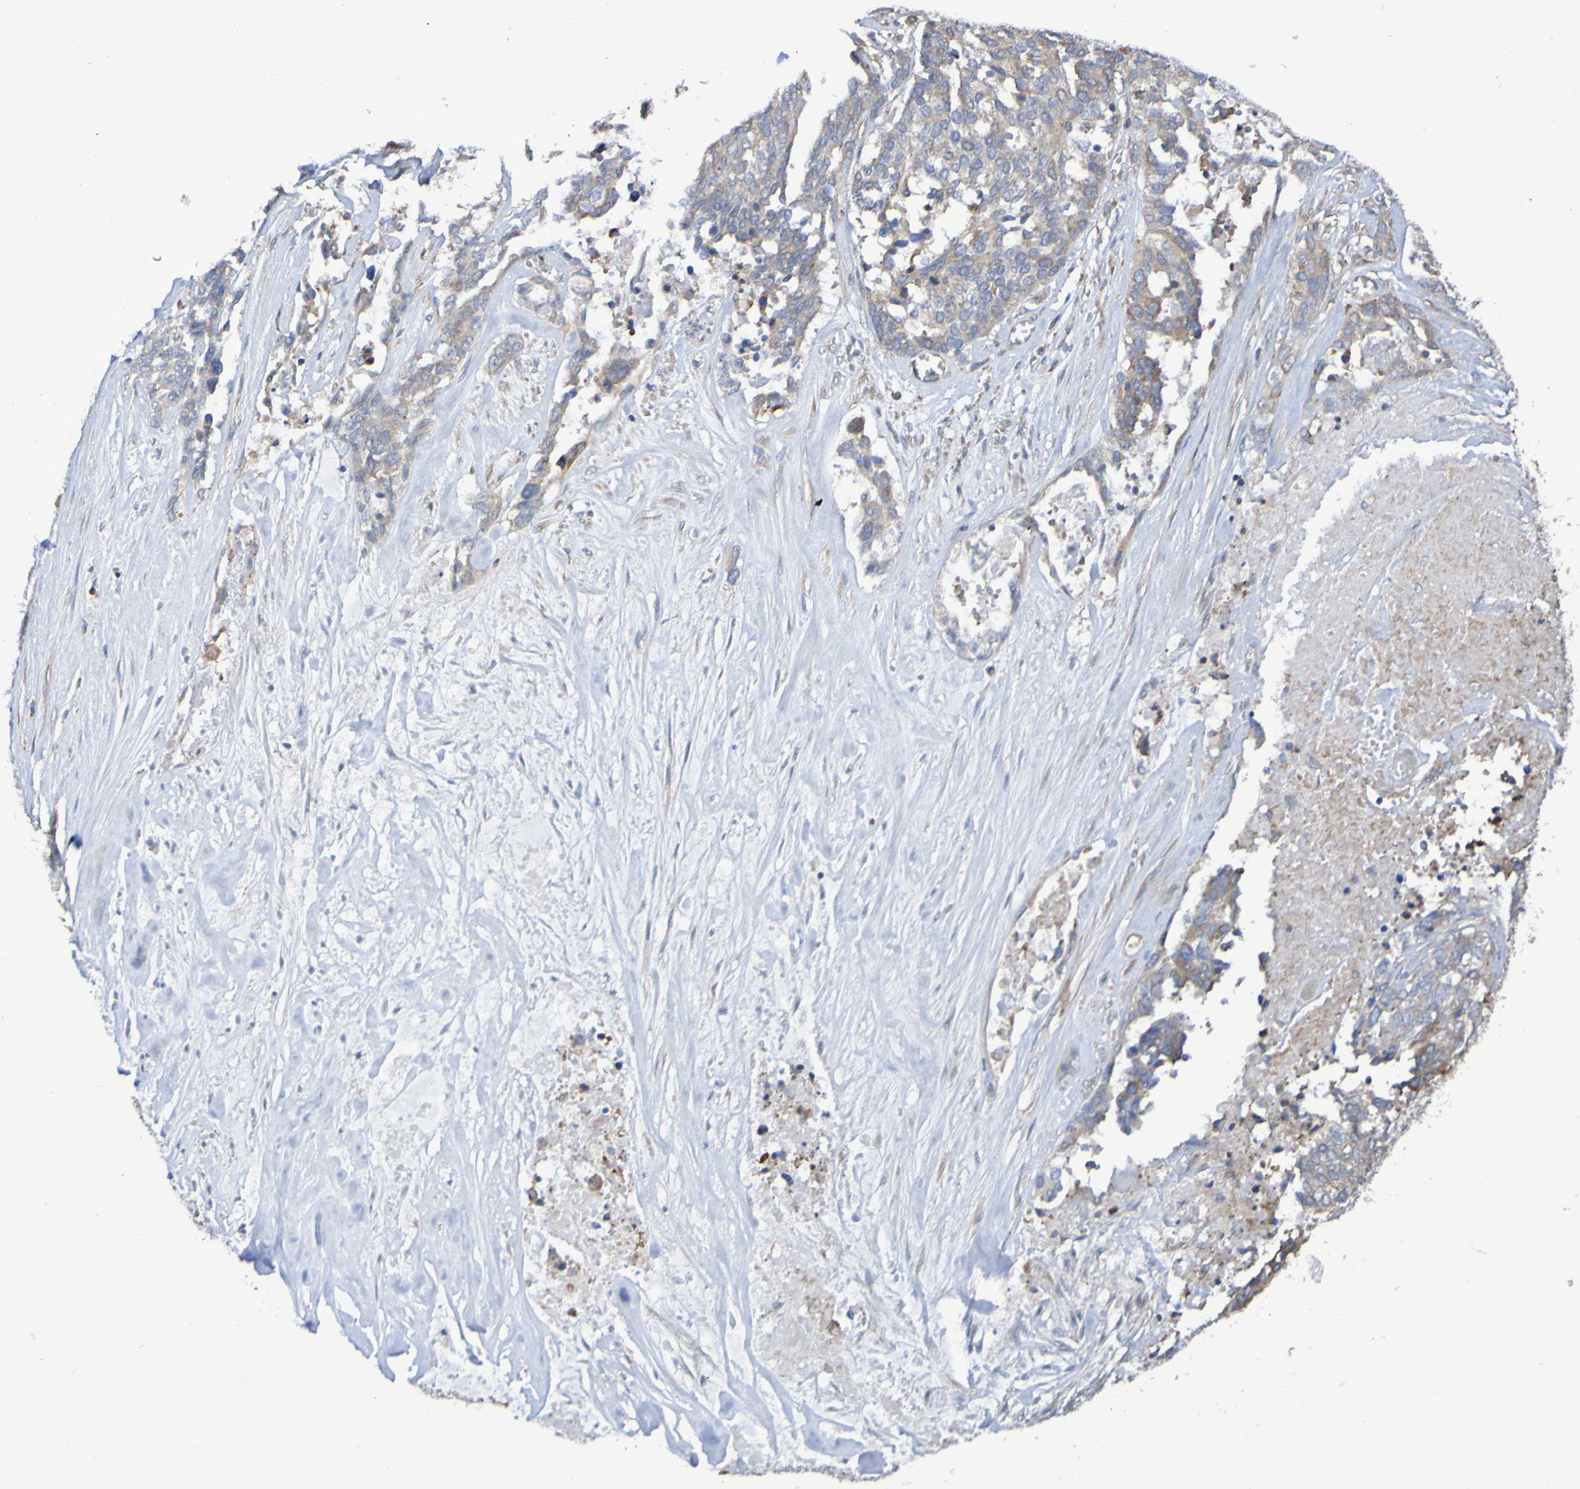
{"staining": {"intensity": "weak", "quantity": ">75%", "location": "cytoplasmic/membranous"}, "tissue": "ovarian cancer", "cell_type": "Tumor cells", "image_type": "cancer", "snomed": [{"axis": "morphology", "description": "Cystadenocarcinoma, serous, NOS"}, {"axis": "topography", "description": "Ovary"}], "caption": "A brown stain highlights weak cytoplasmic/membranous expression of a protein in ovarian serous cystadenocarcinoma tumor cells.", "gene": "SYNJ1", "patient": {"sex": "female", "age": 44}}